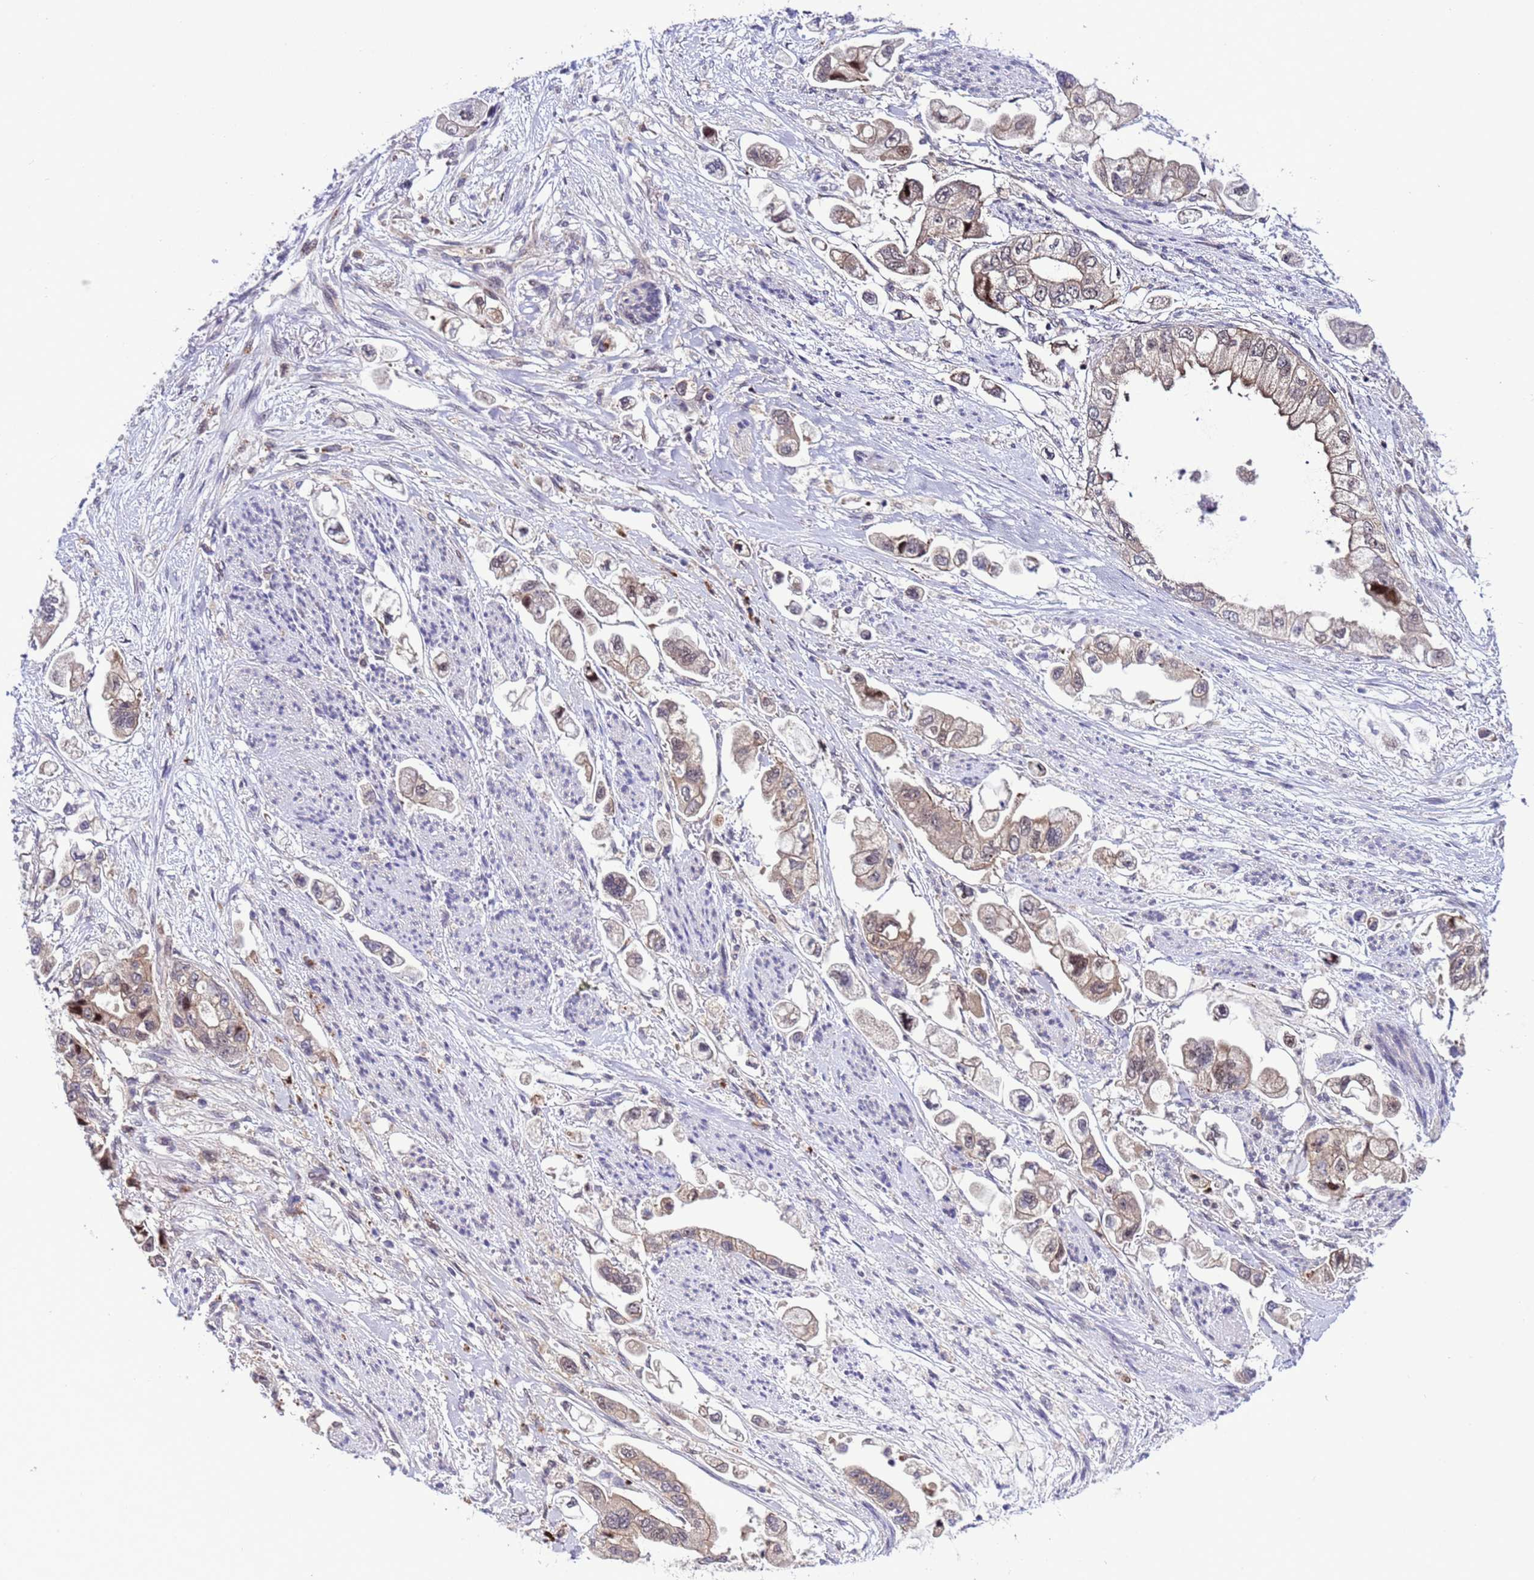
{"staining": {"intensity": "weak", "quantity": "25%-75%", "location": "cytoplasmic/membranous,nuclear"}, "tissue": "stomach cancer", "cell_type": "Tumor cells", "image_type": "cancer", "snomed": [{"axis": "morphology", "description": "Adenocarcinoma, NOS"}, {"axis": "topography", "description": "Stomach"}], "caption": "Human stomach cancer (adenocarcinoma) stained with a brown dye shows weak cytoplasmic/membranous and nuclear positive positivity in about 25%-75% of tumor cells.", "gene": "RASD1", "patient": {"sex": "male", "age": 62}}